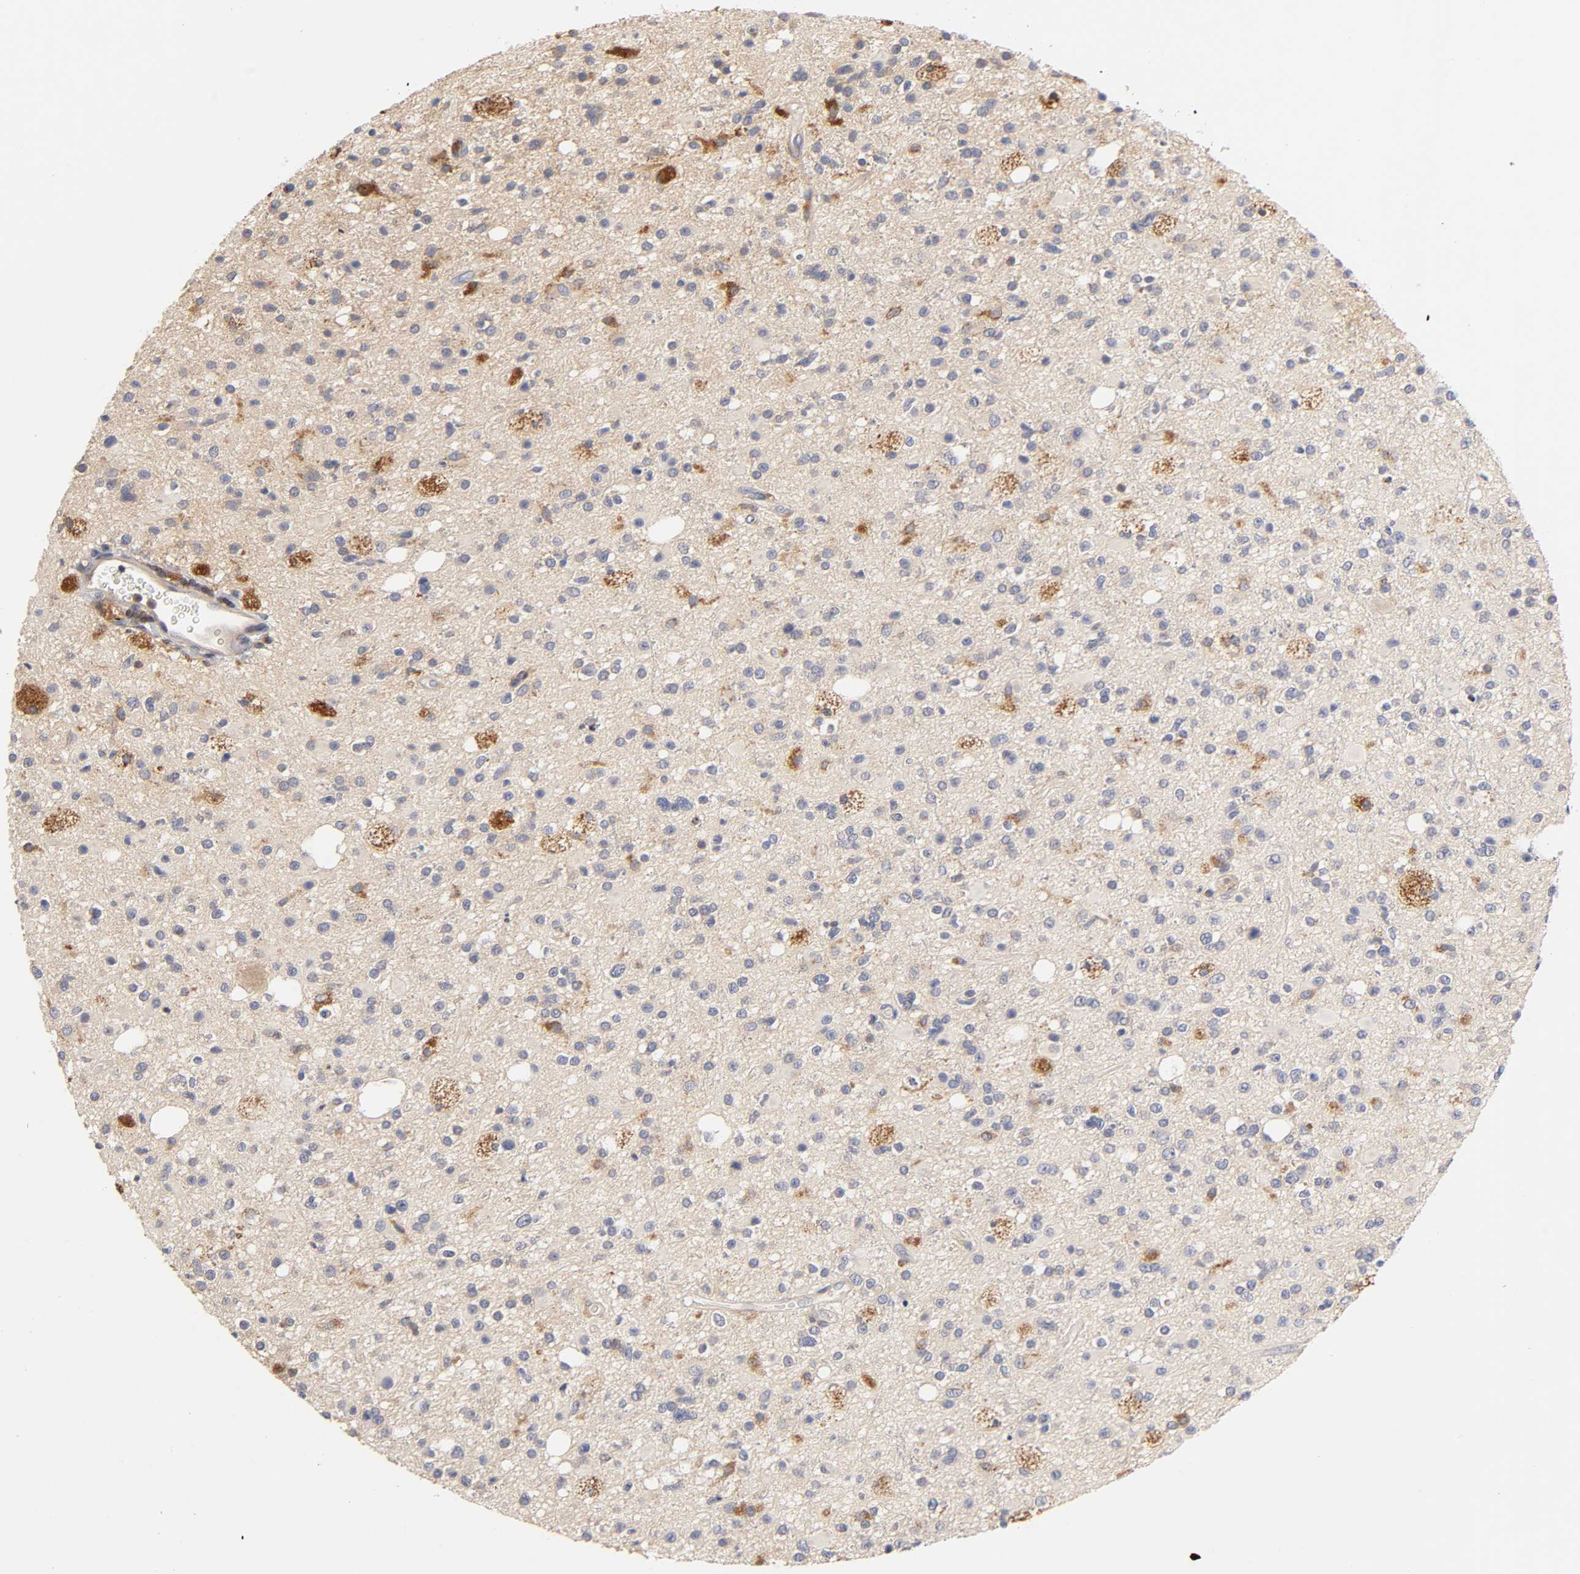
{"staining": {"intensity": "weak", "quantity": "25%-75%", "location": "cytoplasmic/membranous"}, "tissue": "glioma", "cell_type": "Tumor cells", "image_type": "cancer", "snomed": [{"axis": "morphology", "description": "Glioma, malignant, High grade"}, {"axis": "topography", "description": "Brain"}], "caption": "About 25%-75% of tumor cells in malignant glioma (high-grade) show weak cytoplasmic/membranous protein positivity as visualized by brown immunohistochemical staining.", "gene": "RHOA", "patient": {"sex": "male", "age": 33}}